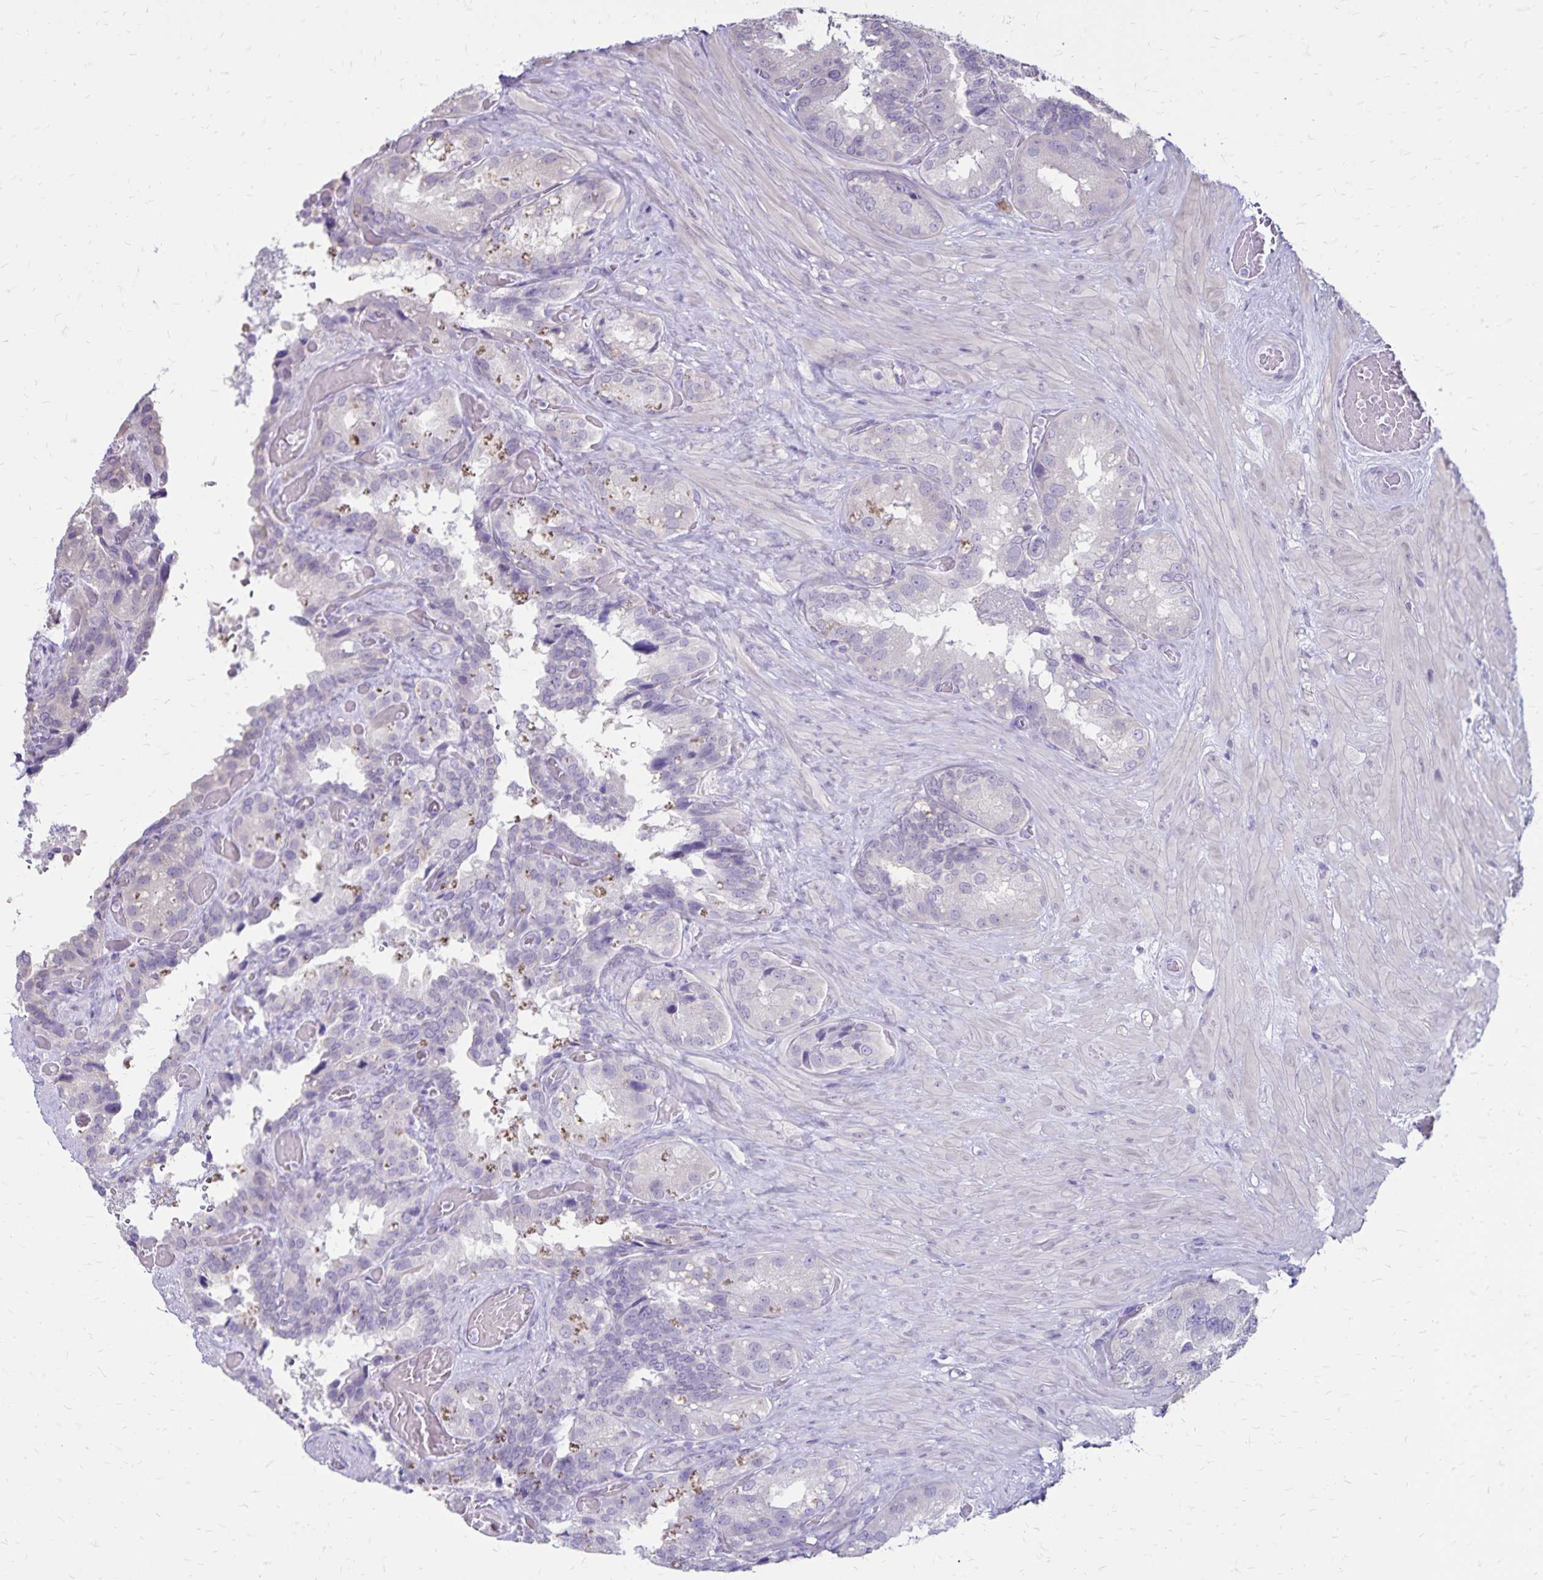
{"staining": {"intensity": "weak", "quantity": "<25%", "location": "cytoplasmic/membranous"}, "tissue": "seminal vesicle", "cell_type": "Glandular cells", "image_type": "normal", "snomed": [{"axis": "morphology", "description": "Normal tissue, NOS"}, {"axis": "topography", "description": "Seminal veicle"}], "caption": "Immunohistochemistry of normal human seminal vesicle shows no expression in glandular cells. Nuclei are stained in blue.", "gene": "SH3GL3", "patient": {"sex": "male", "age": 60}}